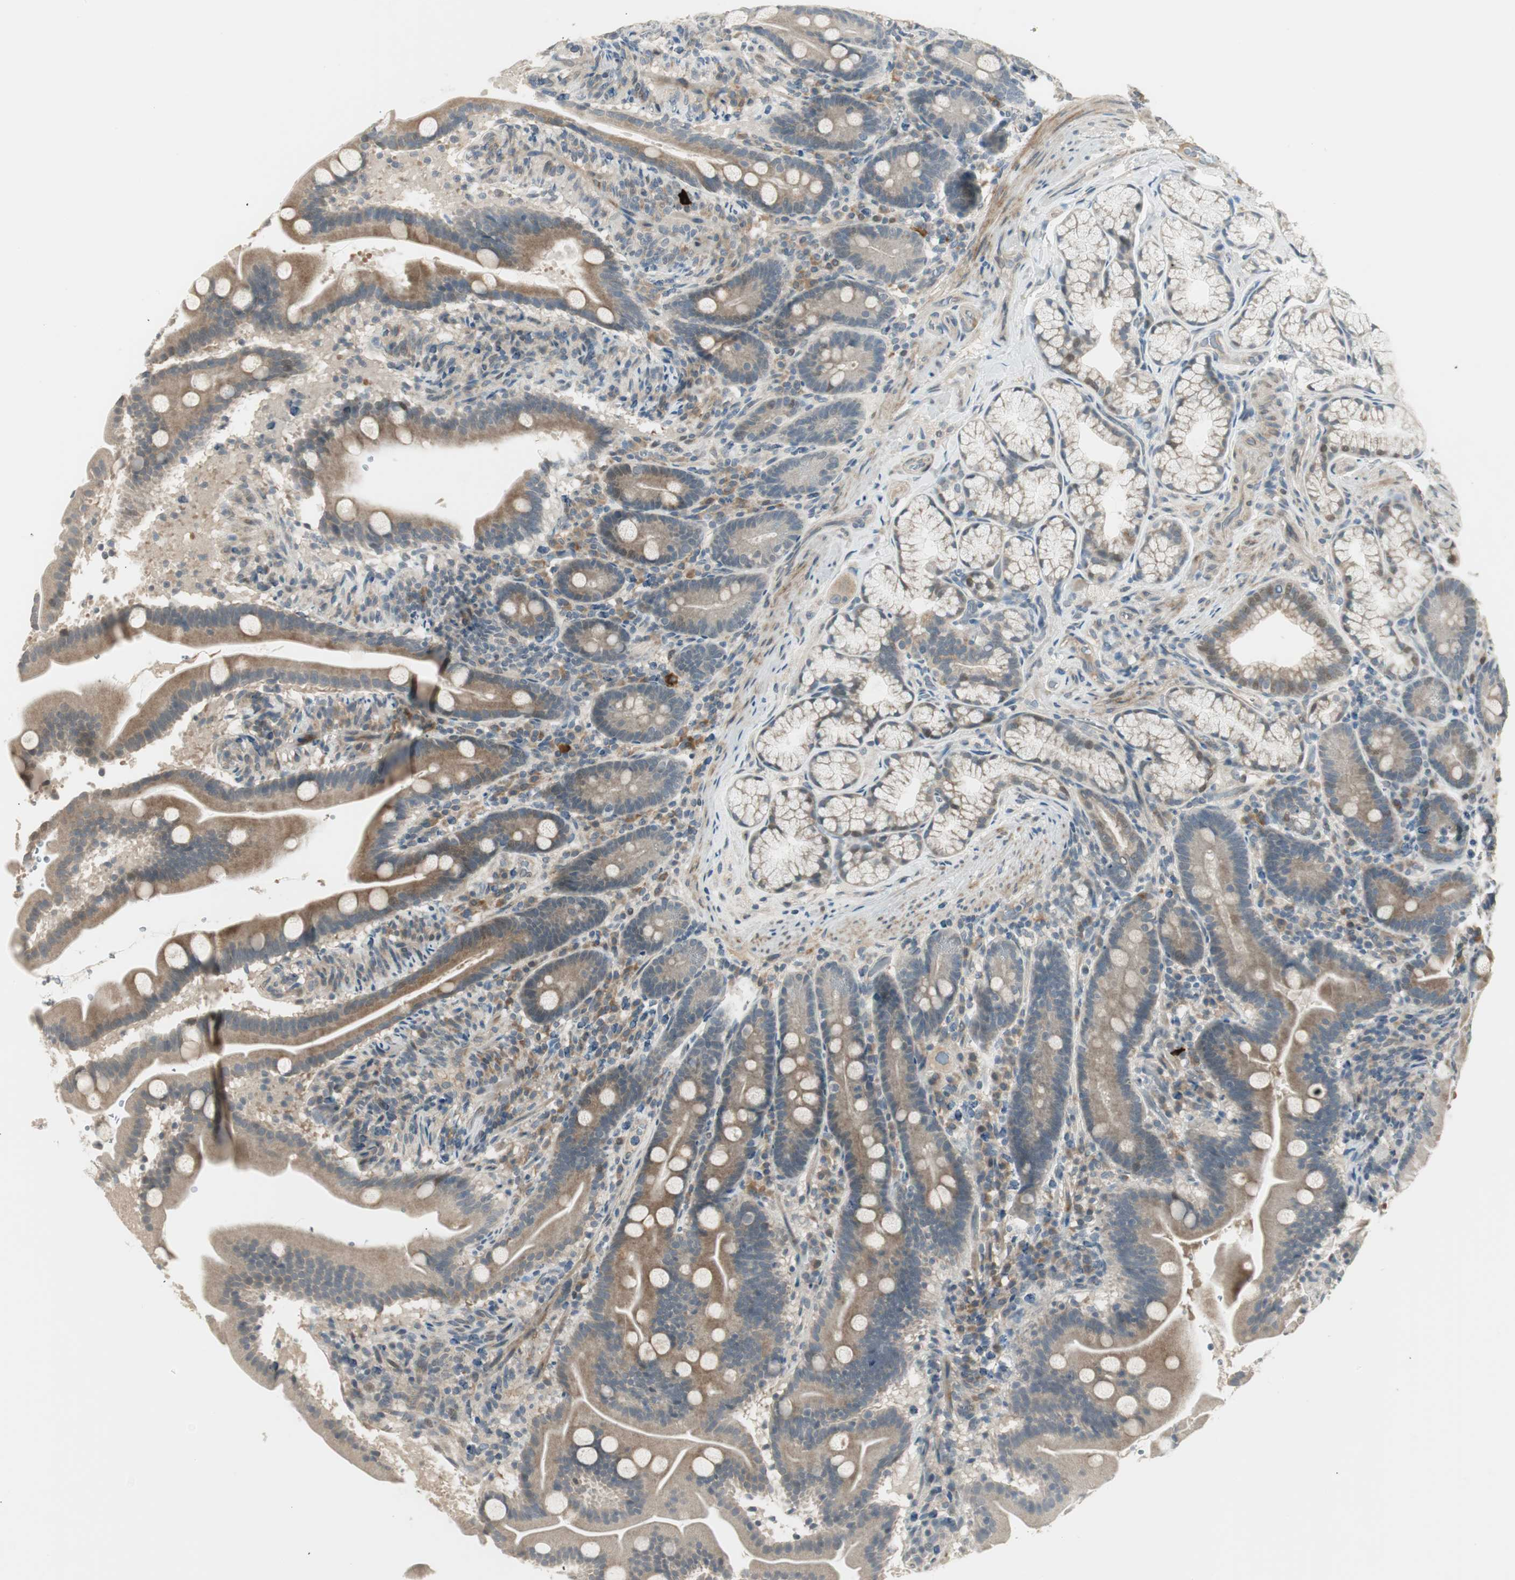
{"staining": {"intensity": "moderate", "quantity": ">75%", "location": "cytoplasmic/membranous"}, "tissue": "duodenum", "cell_type": "Glandular cells", "image_type": "normal", "snomed": [{"axis": "morphology", "description": "Normal tissue, NOS"}, {"axis": "topography", "description": "Duodenum"}], "caption": "The photomicrograph displays staining of unremarkable duodenum, revealing moderate cytoplasmic/membranous protein expression (brown color) within glandular cells.", "gene": "PCDHB15", "patient": {"sex": "male", "age": 54}}